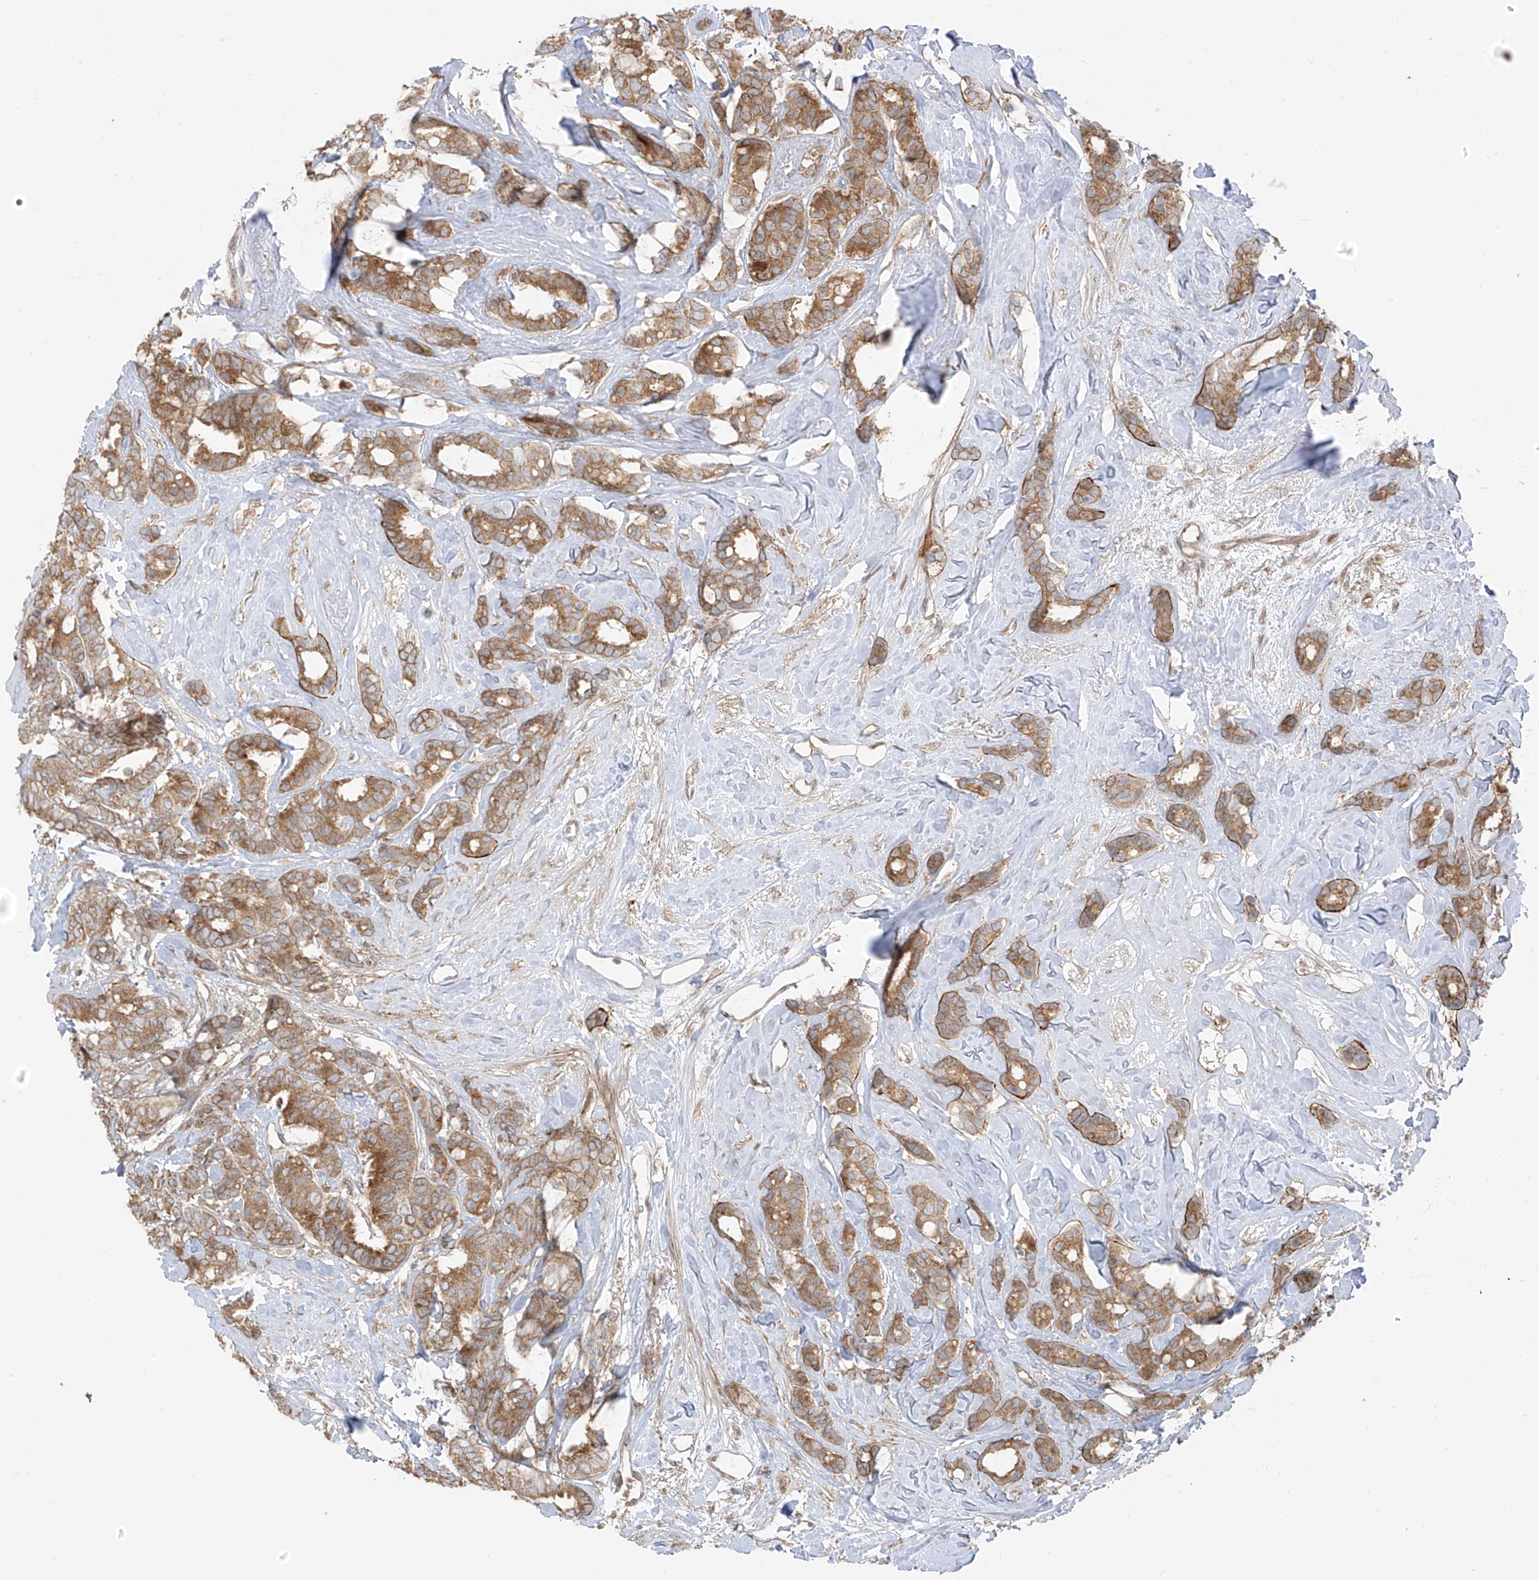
{"staining": {"intensity": "moderate", "quantity": ">75%", "location": "cytoplasmic/membranous"}, "tissue": "breast cancer", "cell_type": "Tumor cells", "image_type": "cancer", "snomed": [{"axis": "morphology", "description": "Duct carcinoma"}, {"axis": "topography", "description": "Breast"}], "caption": "An IHC image of neoplastic tissue is shown. Protein staining in brown highlights moderate cytoplasmic/membranous positivity in breast cancer (infiltrating ductal carcinoma) within tumor cells.", "gene": "PDE11A", "patient": {"sex": "female", "age": 87}}